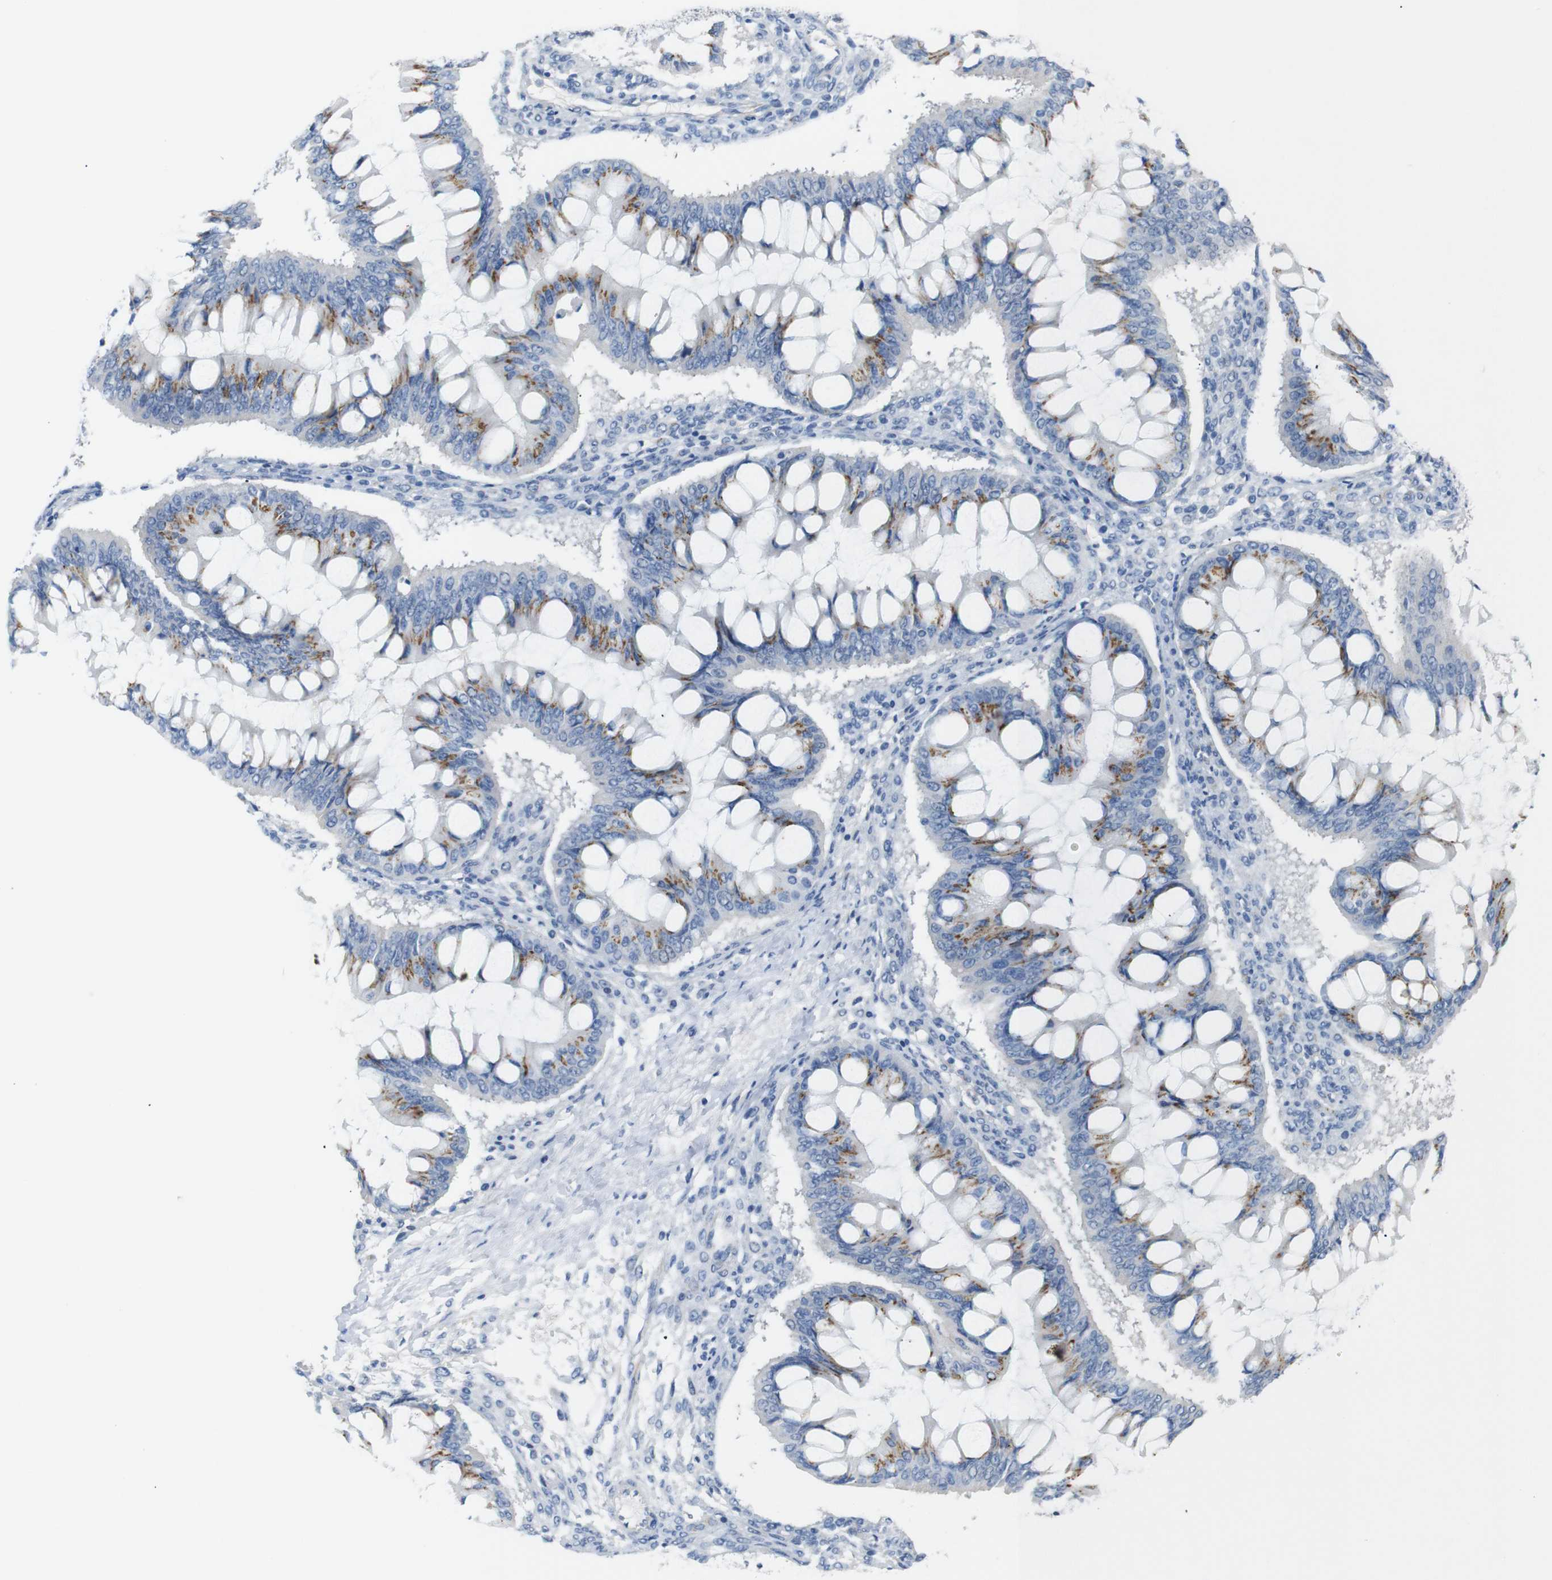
{"staining": {"intensity": "moderate", "quantity": "25%-75%", "location": "cytoplasmic/membranous"}, "tissue": "ovarian cancer", "cell_type": "Tumor cells", "image_type": "cancer", "snomed": [{"axis": "morphology", "description": "Cystadenocarcinoma, mucinous, NOS"}, {"axis": "topography", "description": "Ovary"}], "caption": "About 25%-75% of tumor cells in mucinous cystadenocarcinoma (ovarian) display moderate cytoplasmic/membranous protein staining as visualized by brown immunohistochemical staining.", "gene": "CHRM5", "patient": {"sex": "female", "age": 73}}